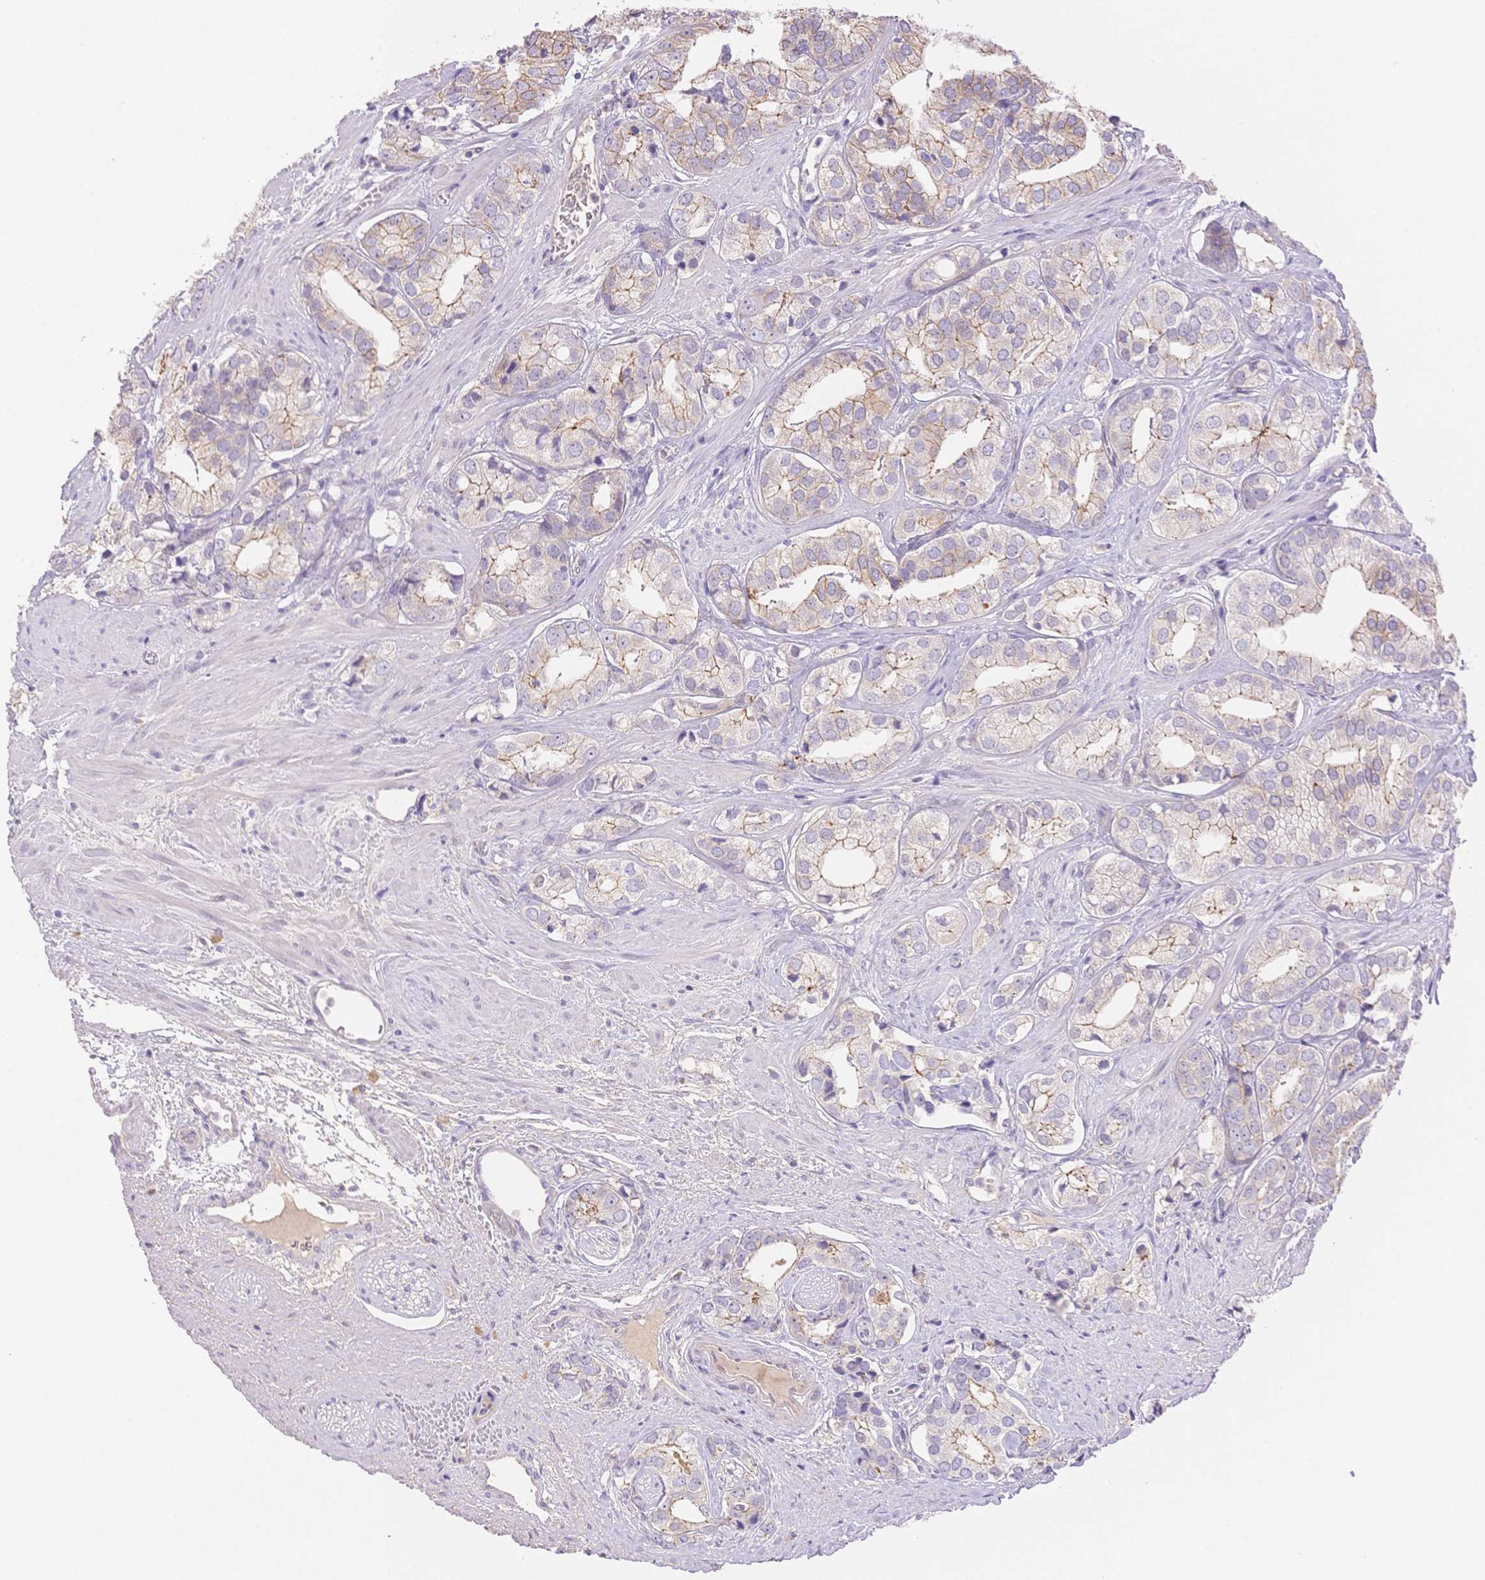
{"staining": {"intensity": "moderate", "quantity": "<25%", "location": "cytoplasmic/membranous"}, "tissue": "prostate cancer", "cell_type": "Tumor cells", "image_type": "cancer", "snomed": [{"axis": "morphology", "description": "Adenocarcinoma, High grade"}, {"axis": "topography", "description": "Prostate"}], "caption": "Immunohistochemistry (IHC) of human prostate cancer shows low levels of moderate cytoplasmic/membranous expression in approximately <25% of tumor cells.", "gene": "WDR54", "patient": {"sex": "male", "age": 58}}